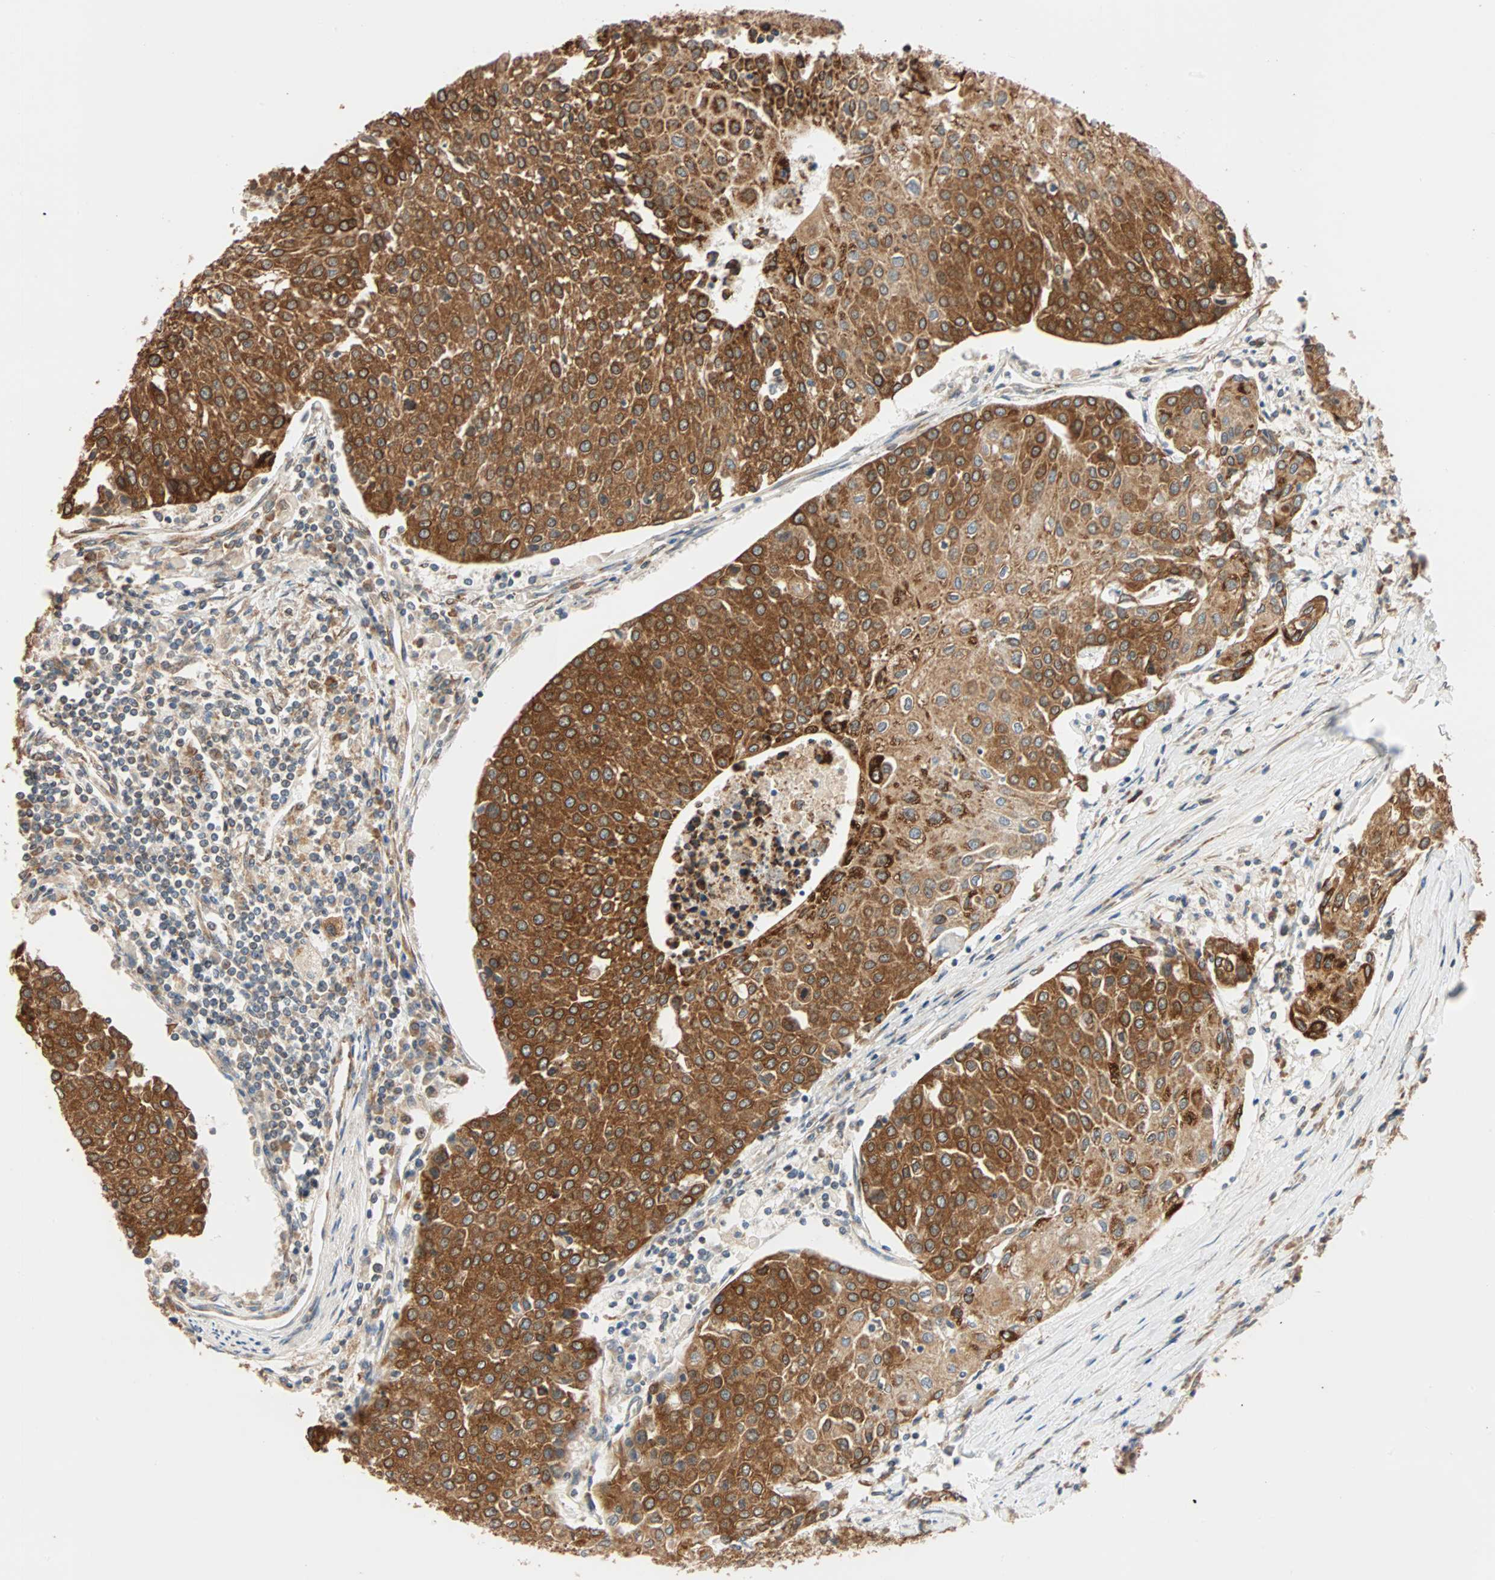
{"staining": {"intensity": "strong", "quantity": ">75%", "location": "cytoplasmic/membranous"}, "tissue": "urothelial cancer", "cell_type": "Tumor cells", "image_type": "cancer", "snomed": [{"axis": "morphology", "description": "Urothelial carcinoma, High grade"}, {"axis": "topography", "description": "Urinary bladder"}], "caption": "Approximately >75% of tumor cells in human urothelial cancer exhibit strong cytoplasmic/membranous protein positivity as visualized by brown immunohistochemical staining.", "gene": "AUP1", "patient": {"sex": "female", "age": 85}}